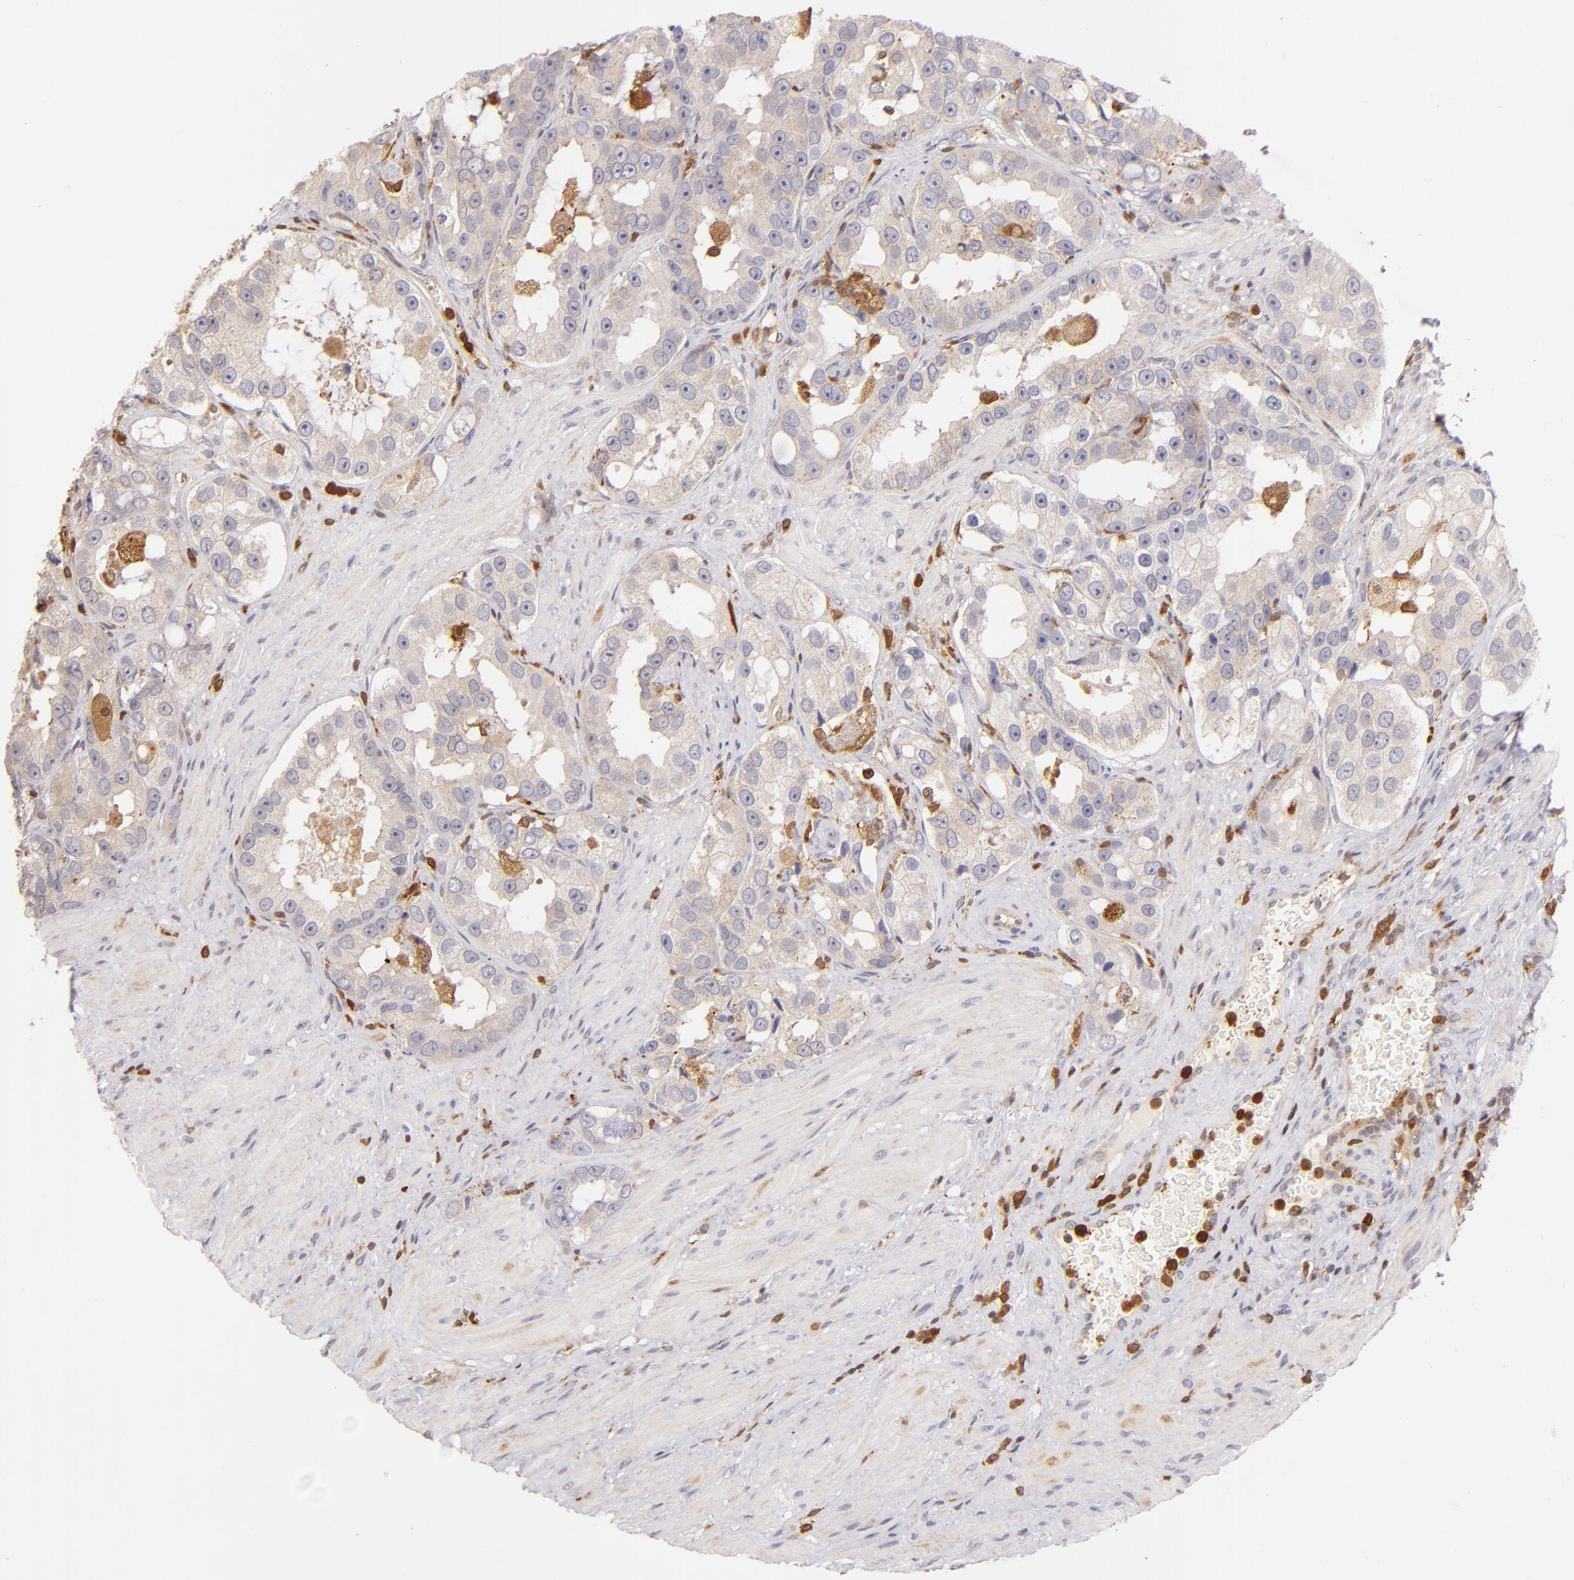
{"staining": {"intensity": "weak", "quantity": ">75%", "location": "cytoplasmic/membranous"}, "tissue": "prostate cancer", "cell_type": "Tumor cells", "image_type": "cancer", "snomed": [{"axis": "morphology", "description": "Adenocarcinoma, High grade"}, {"axis": "topography", "description": "Prostate"}], "caption": "About >75% of tumor cells in human prostate cancer reveal weak cytoplasmic/membranous protein staining as visualized by brown immunohistochemical staining.", "gene": "BTK", "patient": {"sex": "male", "age": 63}}